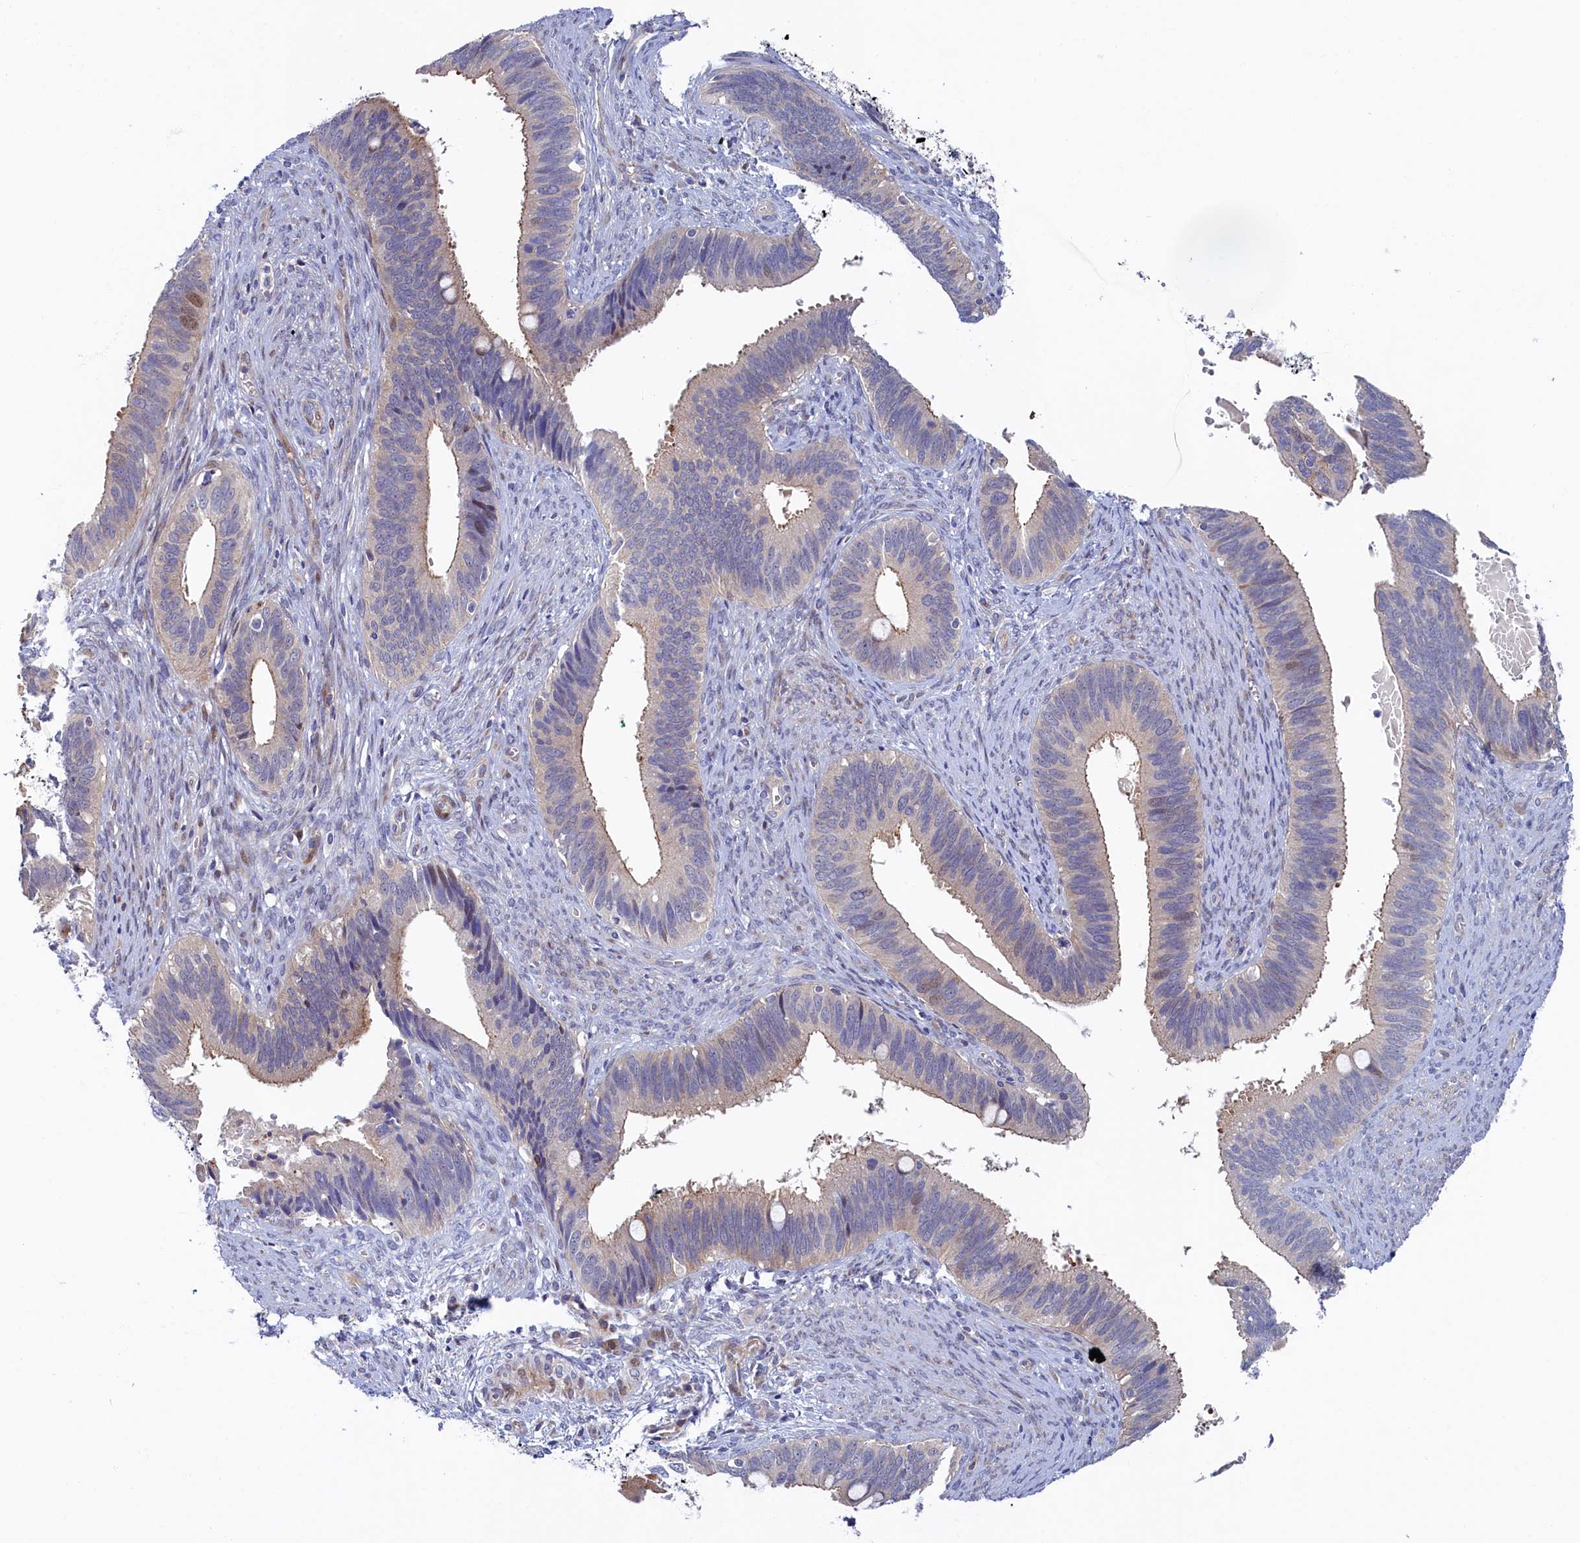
{"staining": {"intensity": "weak", "quantity": "<25%", "location": "cytoplasmic/membranous,nuclear"}, "tissue": "cervical cancer", "cell_type": "Tumor cells", "image_type": "cancer", "snomed": [{"axis": "morphology", "description": "Adenocarcinoma, NOS"}, {"axis": "topography", "description": "Cervix"}], "caption": "Immunohistochemistry (IHC) image of human cervical cancer (adenocarcinoma) stained for a protein (brown), which demonstrates no staining in tumor cells.", "gene": "PIK3C3", "patient": {"sex": "female", "age": 42}}